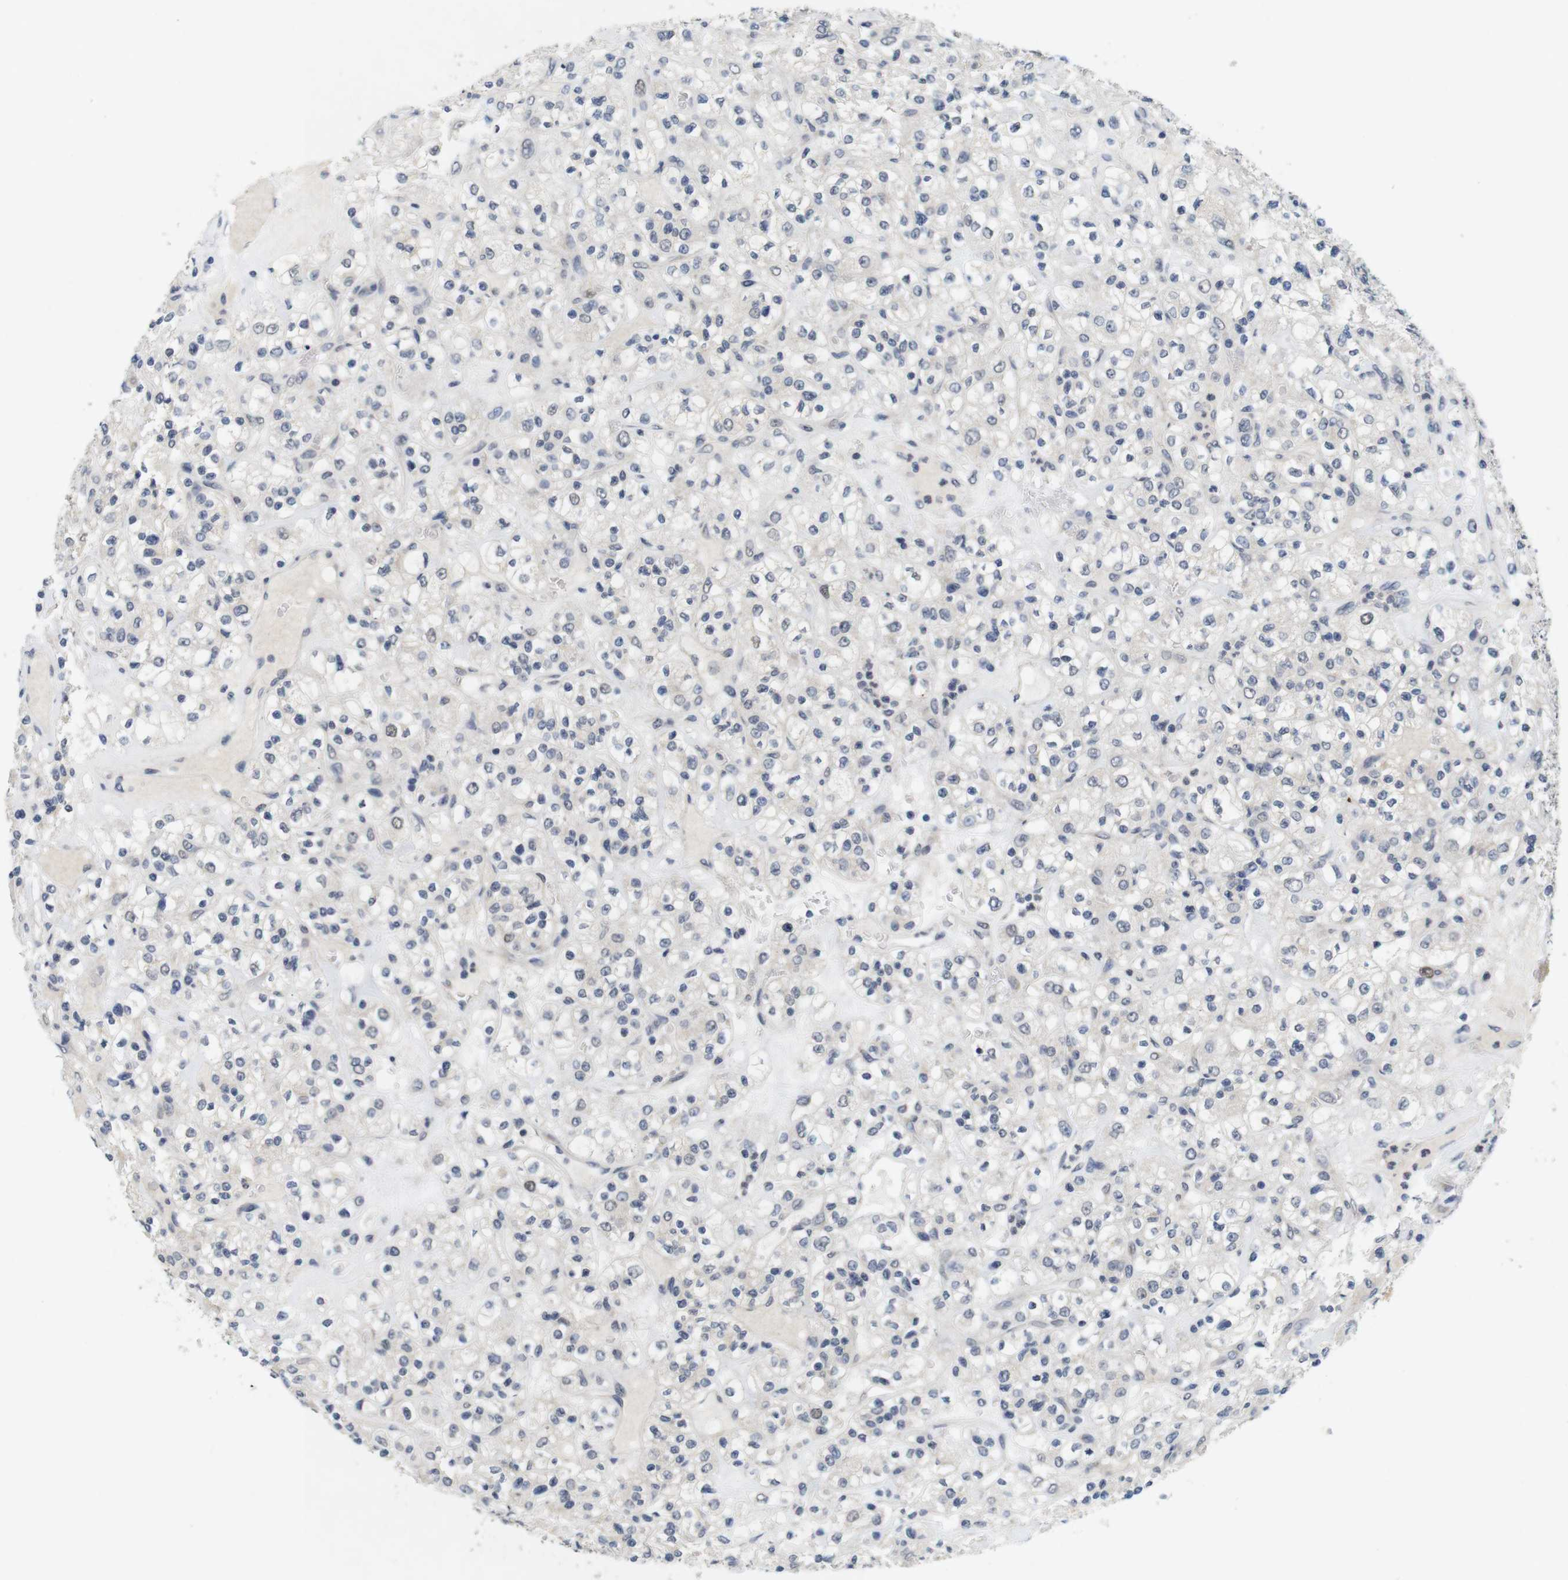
{"staining": {"intensity": "negative", "quantity": "none", "location": "none"}, "tissue": "renal cancer", "cell_type": "Tumor cells", "image_type": "cancer", "snomed": [{"axis": "morphology", "description": "Normal tissue, NOS"}, {"axis": "morphology", "description": "Adenocarcinoma, NOS"}, {"axis": "topography", "description": "Kidney"}], "caption": "Immunohistochemical staining of adenocarcinoma (renal) reveals no significant staining in tumor cells. (Brightfield microscopy of DAB (3,3'-diaminobenzidine) immunohistochemistry (IHC) at high magnification).", "gene": "SKP2", "patient": {"sex": "female", "age": 72}}